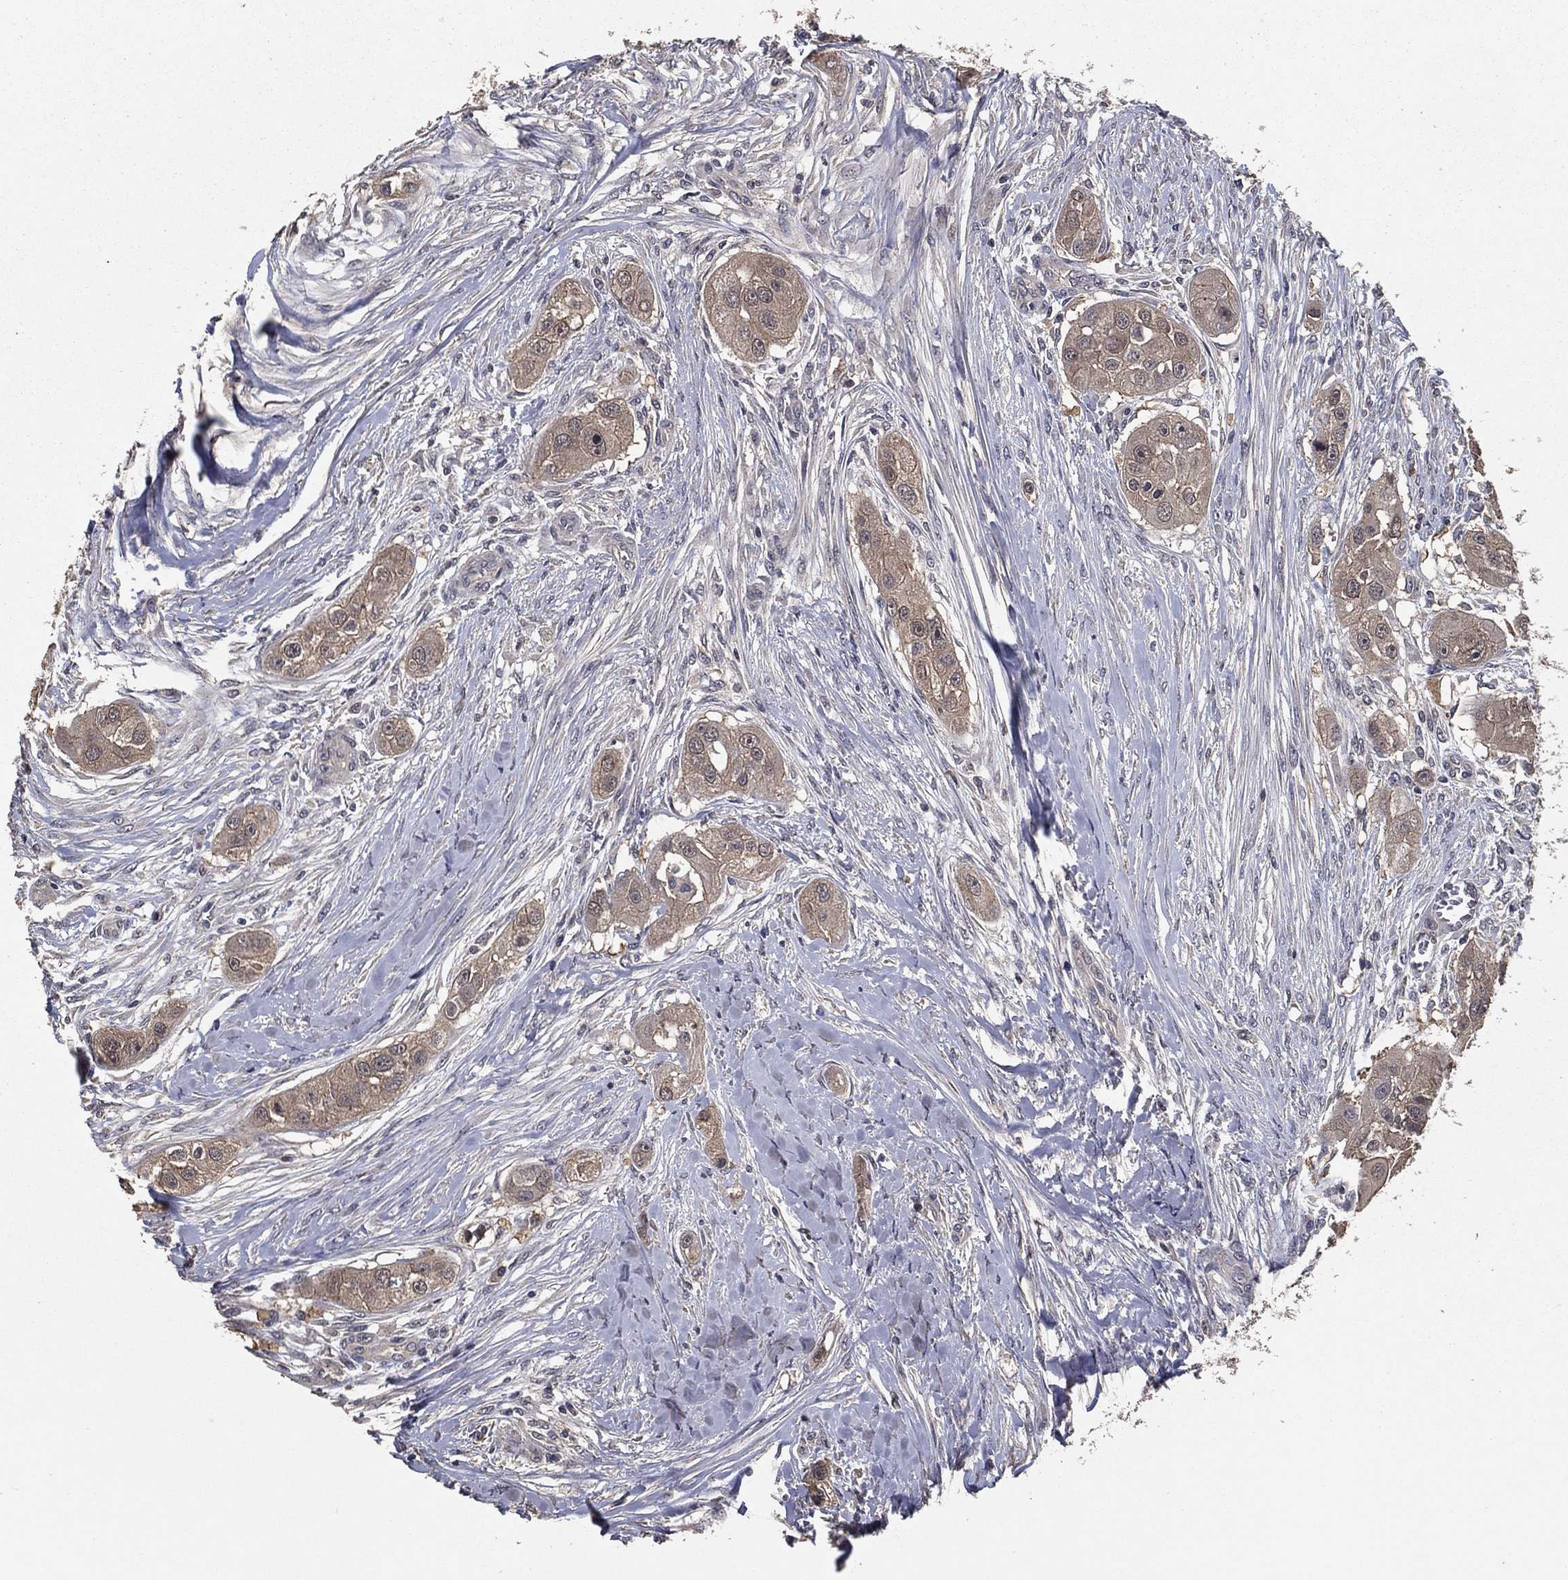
{"staining": {"intensity": "weak", "quantity": ">75%", "location": "cytoplasmic/membranous"}, "tissue": "head and neck cancer", "cell_type": "Tumor cells", "image_type": "cancer", "snomed": [{"axis": "morphology", "description": "Normal tissue, NOS"}, {"axis": "morphology", "description": "Squamous cell carcinoma, NOS"}, {"axis": "topography", "description": "Skeletal muscle"}, {"axis": "topography", "description": "Head-Neck"}], "caption": "Head and neck cancer tissue reveals weak cytoplasmic/membranous positivity in approximately >75% of tumor cells", "gene": "PCNT", "patient": {"sex": "male", "age": 51}}